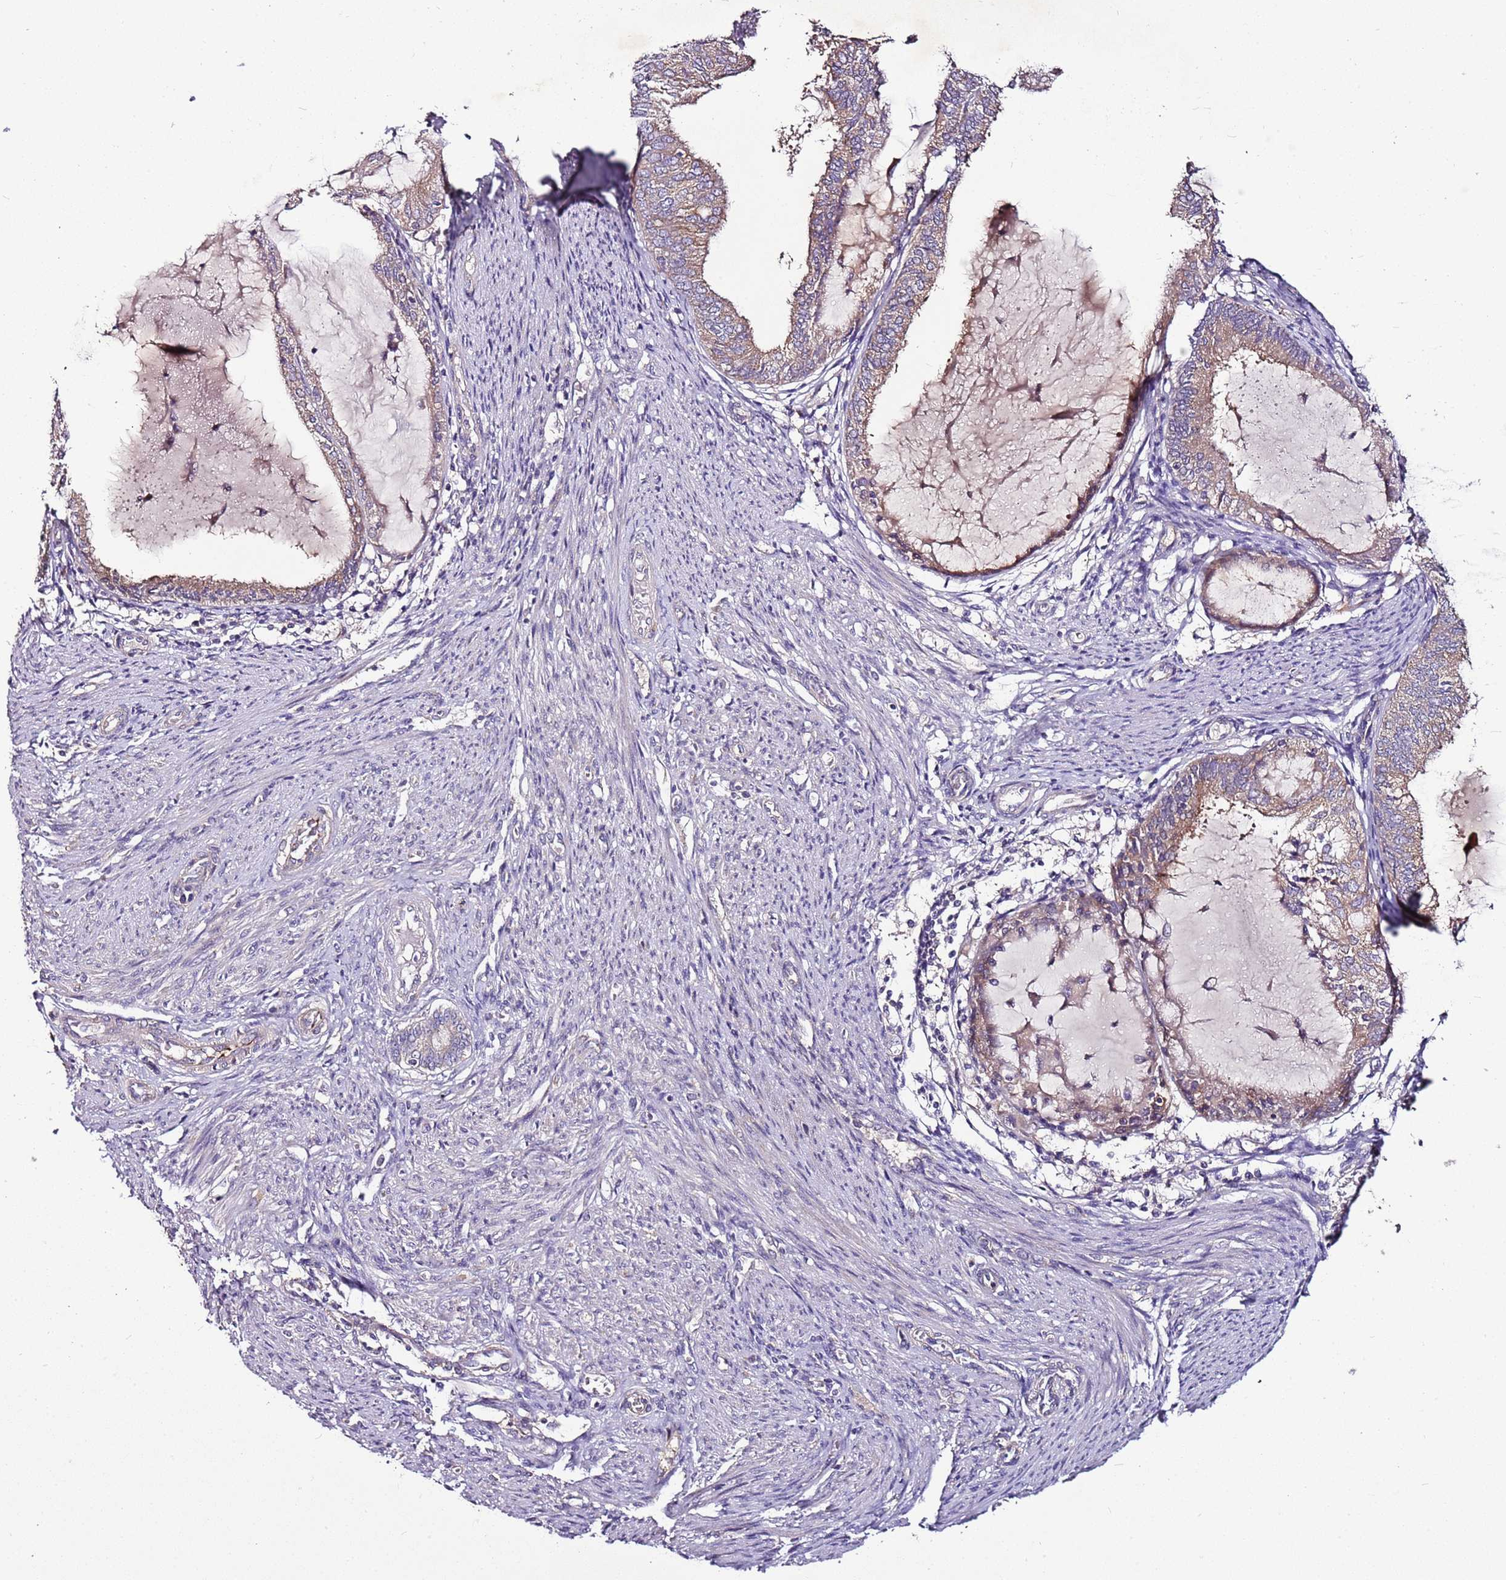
{"staining": {"intensity": "weak", "quantity": "25%-75%", "location": "cytoplasmic/membranous"}, "tissue": "endometrial cancer", "cell_type": "Tumor cells", "image_type": "cancer", "snomed": [{"axis": "morphology", "description": "Adenocarcinoma, NOS"}, {"axis": "topography", "description": "Endometrium"}], "caption": "An immunohistochemistry (IHC) photomicrograph of tumor tissue is shown. Protein staining in brown shows weak cytoplasmic/membranous positivity in endometrial cancer within tumor cells. Using DAB (brown) and hematoxylin (blue) stains, captured at high magnification using brightfield microscopy.", "gene": "FAM20A", "patient": {"sex": "female", "age": 81}}